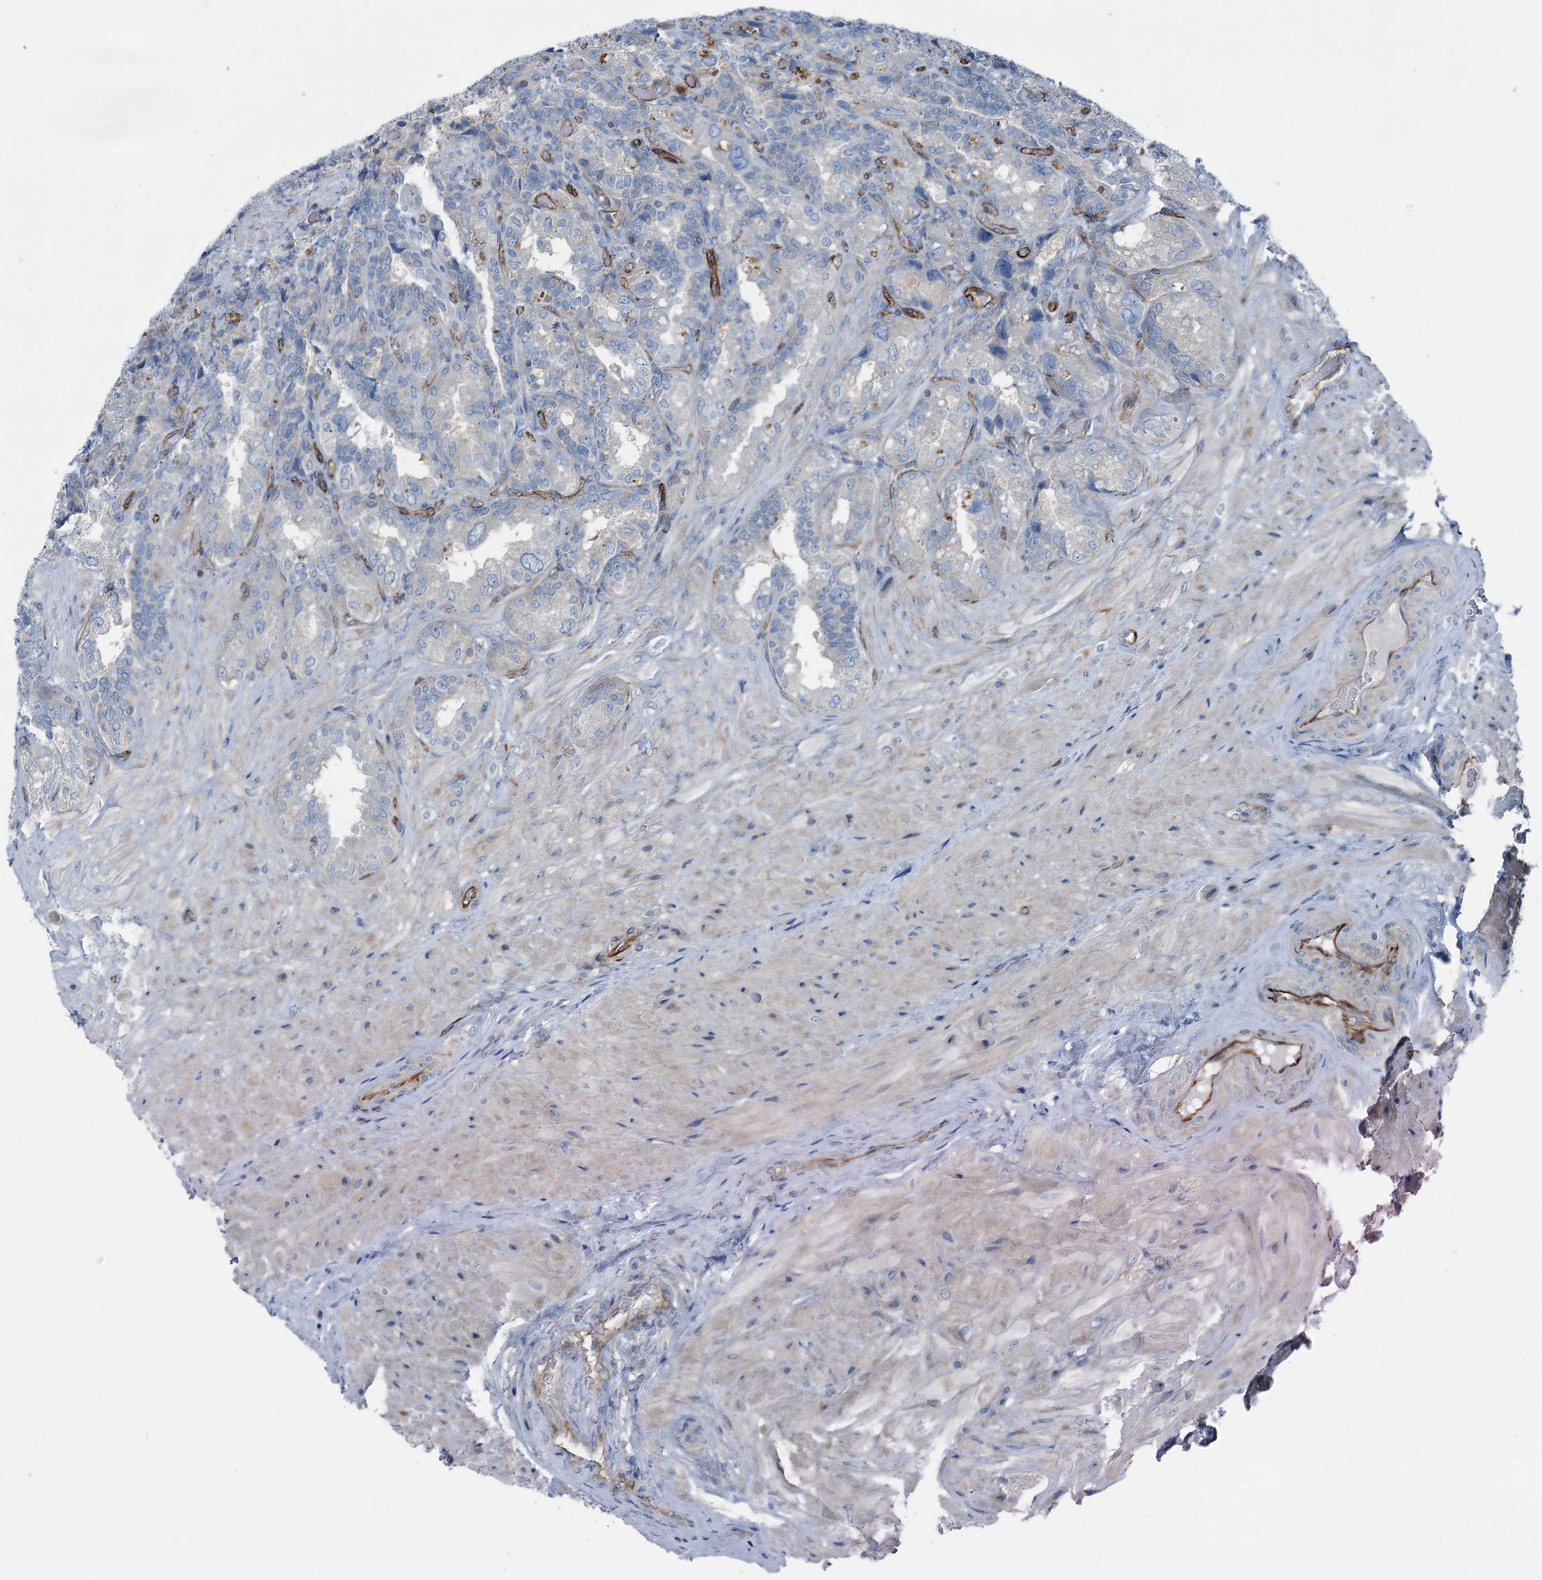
{"staining": {"intensity": "weak", "quantity": "<25%", "location": "cytoplasmic/membranous"}, "tissue": "seminal vesicle", "cell_type": "Glandular cells", "image_type": "normal", "snomed": [{"axis": "morphology", "description": "Normal tissue, NOS"}, {"axis": "topography", "description": "Prostate and seminal vesicle, NOS"}, {"axis": "topography", "description": "Prostate"}, {"axis": "topography", "description": "Seminal veicle"}], "caption": "Image shows no significant protein expression in glandular cells of normal seminal vesicle.", "gene": "AXL", "patient": {"sex": "male", "age": 67}}